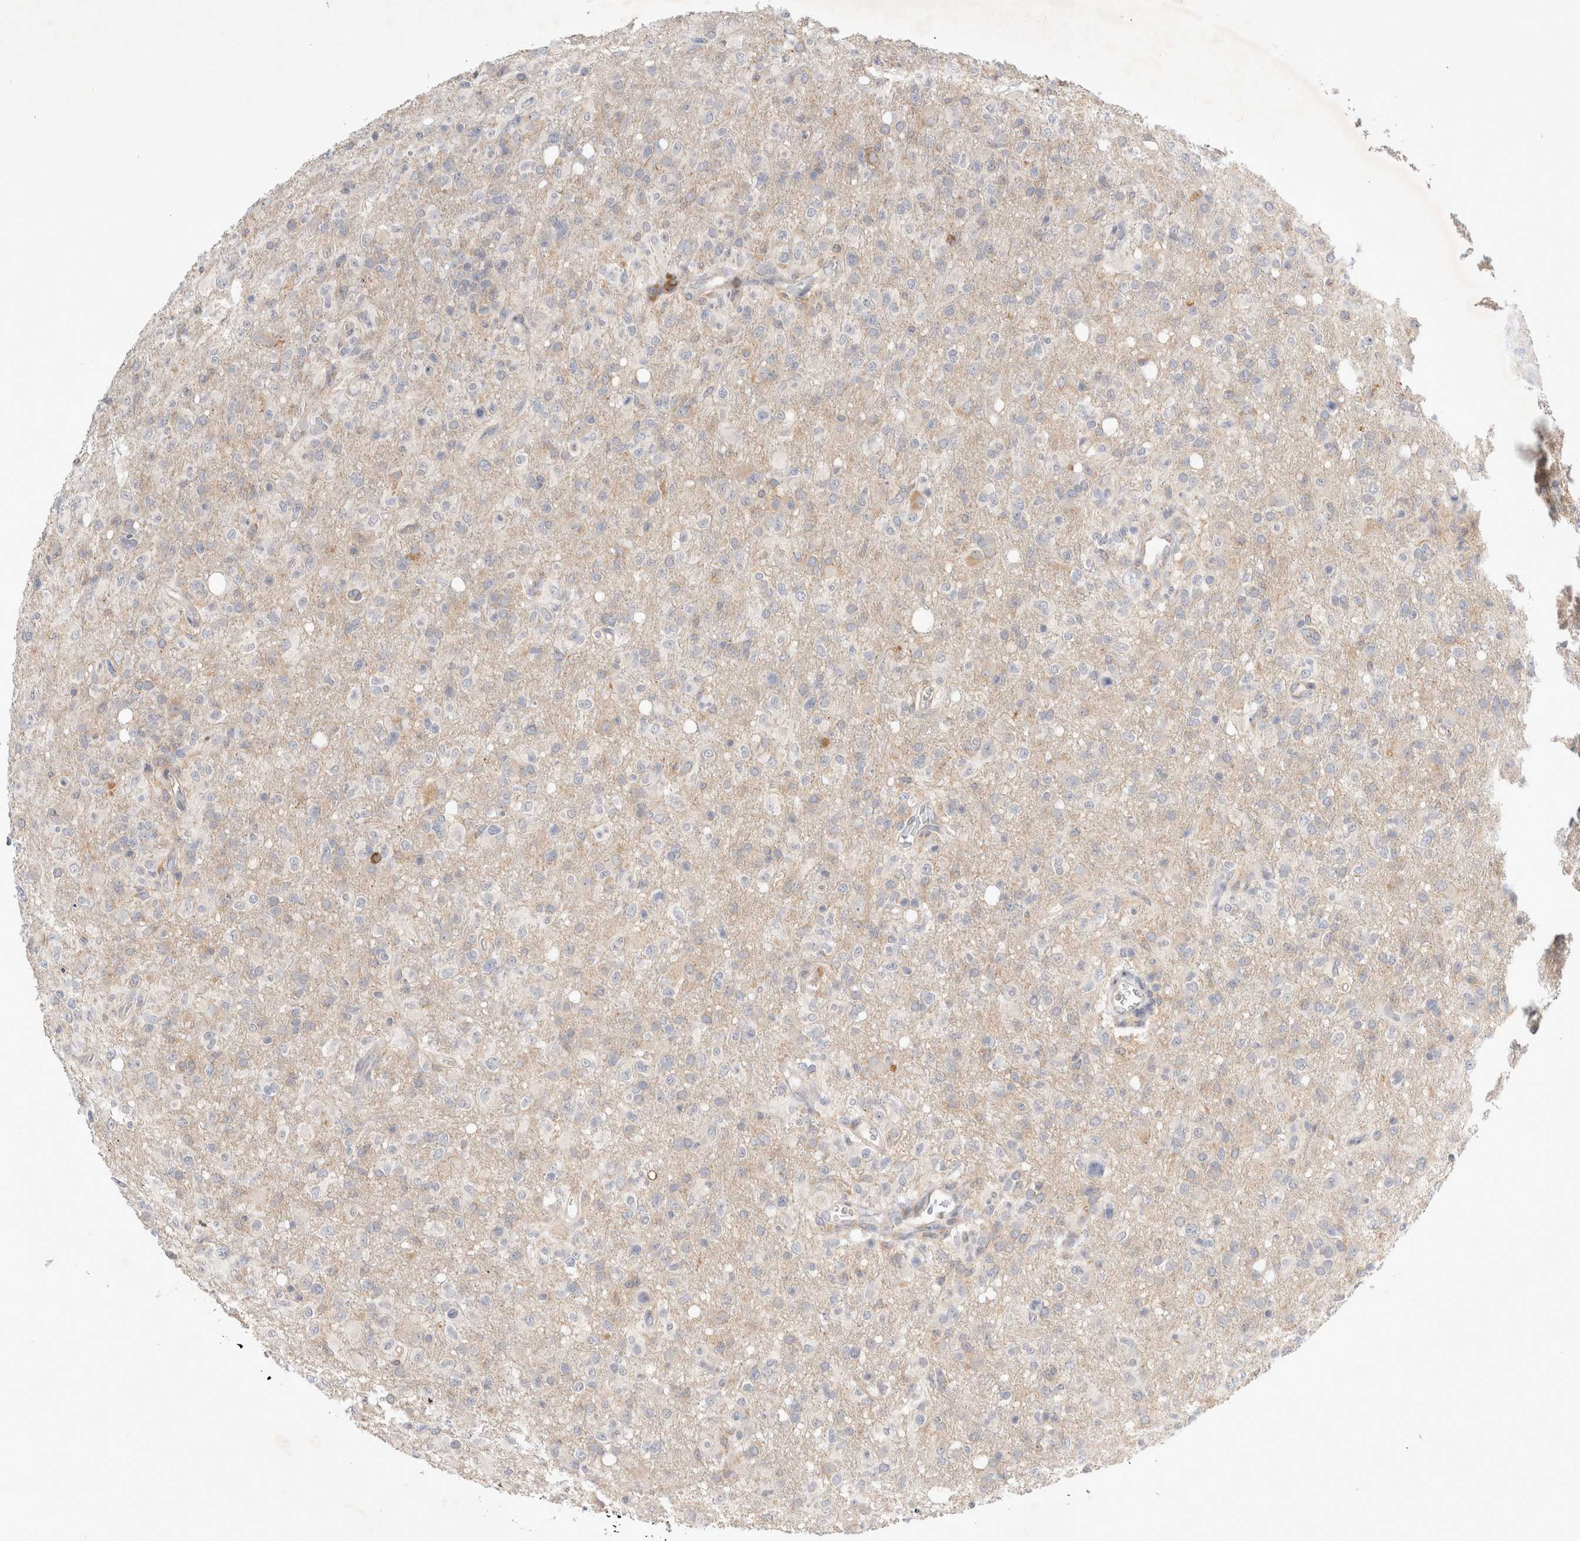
{"staining": {"intensity": "negative", "quantity": "none", "location": "none"}, "tissue": "glioma", "cell_type": "Tumor cells", "image_type": "cancer", "snomed": [{"axis": "morphology", "description": "Glioma, malignant, High grade"}, {"axis": "topography", "description": "Brain"}], "caption": "This micrograph is of glioma stained with immunohistochemistry to label a protein in brown with the nuclei are counter-stained blue. There is no positivity in tumor cells. (Stains: DAB immunohistochemistry (IHC) with hematoxylin counter stain, Microscopy: brightfield microscopy at high magnification).", "gene": "NEDD4L", "patient": {"sex": "female", "age": 57}}